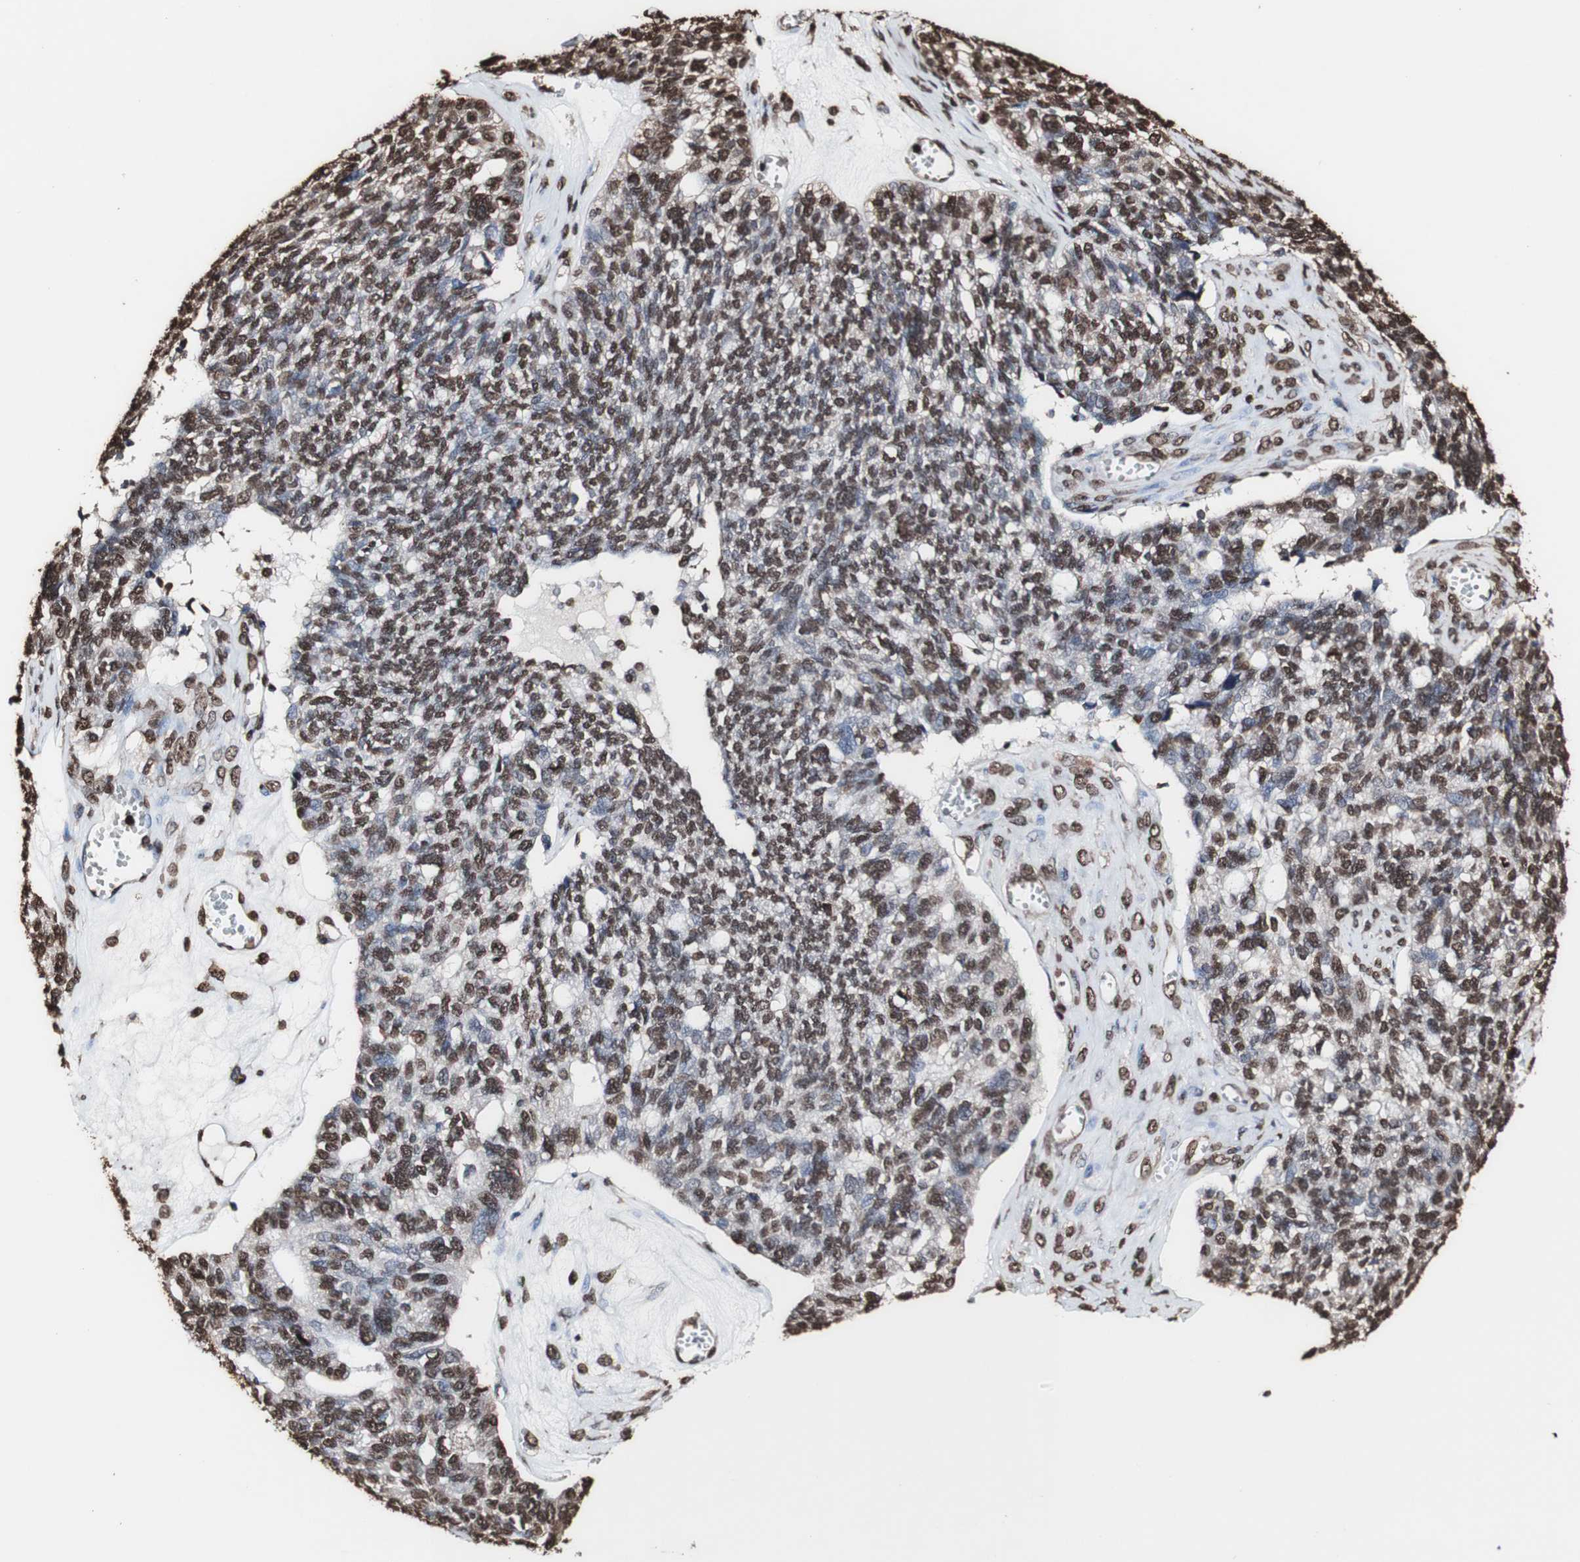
{"staining": {"intensity": "strong", "quantity": ">75%", "location": "cytoplasmic/membranous,nuclear"}, "tissue": "ovarian cancer", "cell_type": "Tumor cells", "image_type": "cancer", "snomed": [{"axis": "morphology", "description": "Cystadenocarcinoma, serous, NOS"}, {"axis": "topography", "description": "Ovary"}], "caption": "This image shows immunohistochemistry (IHC) staining of ovarian cancer (serous cystadenocarcinoma), with high strong cytoplasmic/membranous and nuclear staining in approximately >75% of tumor cells.", "gene": "PIDD1", "patient": {"sex": "female", "age": 79}}